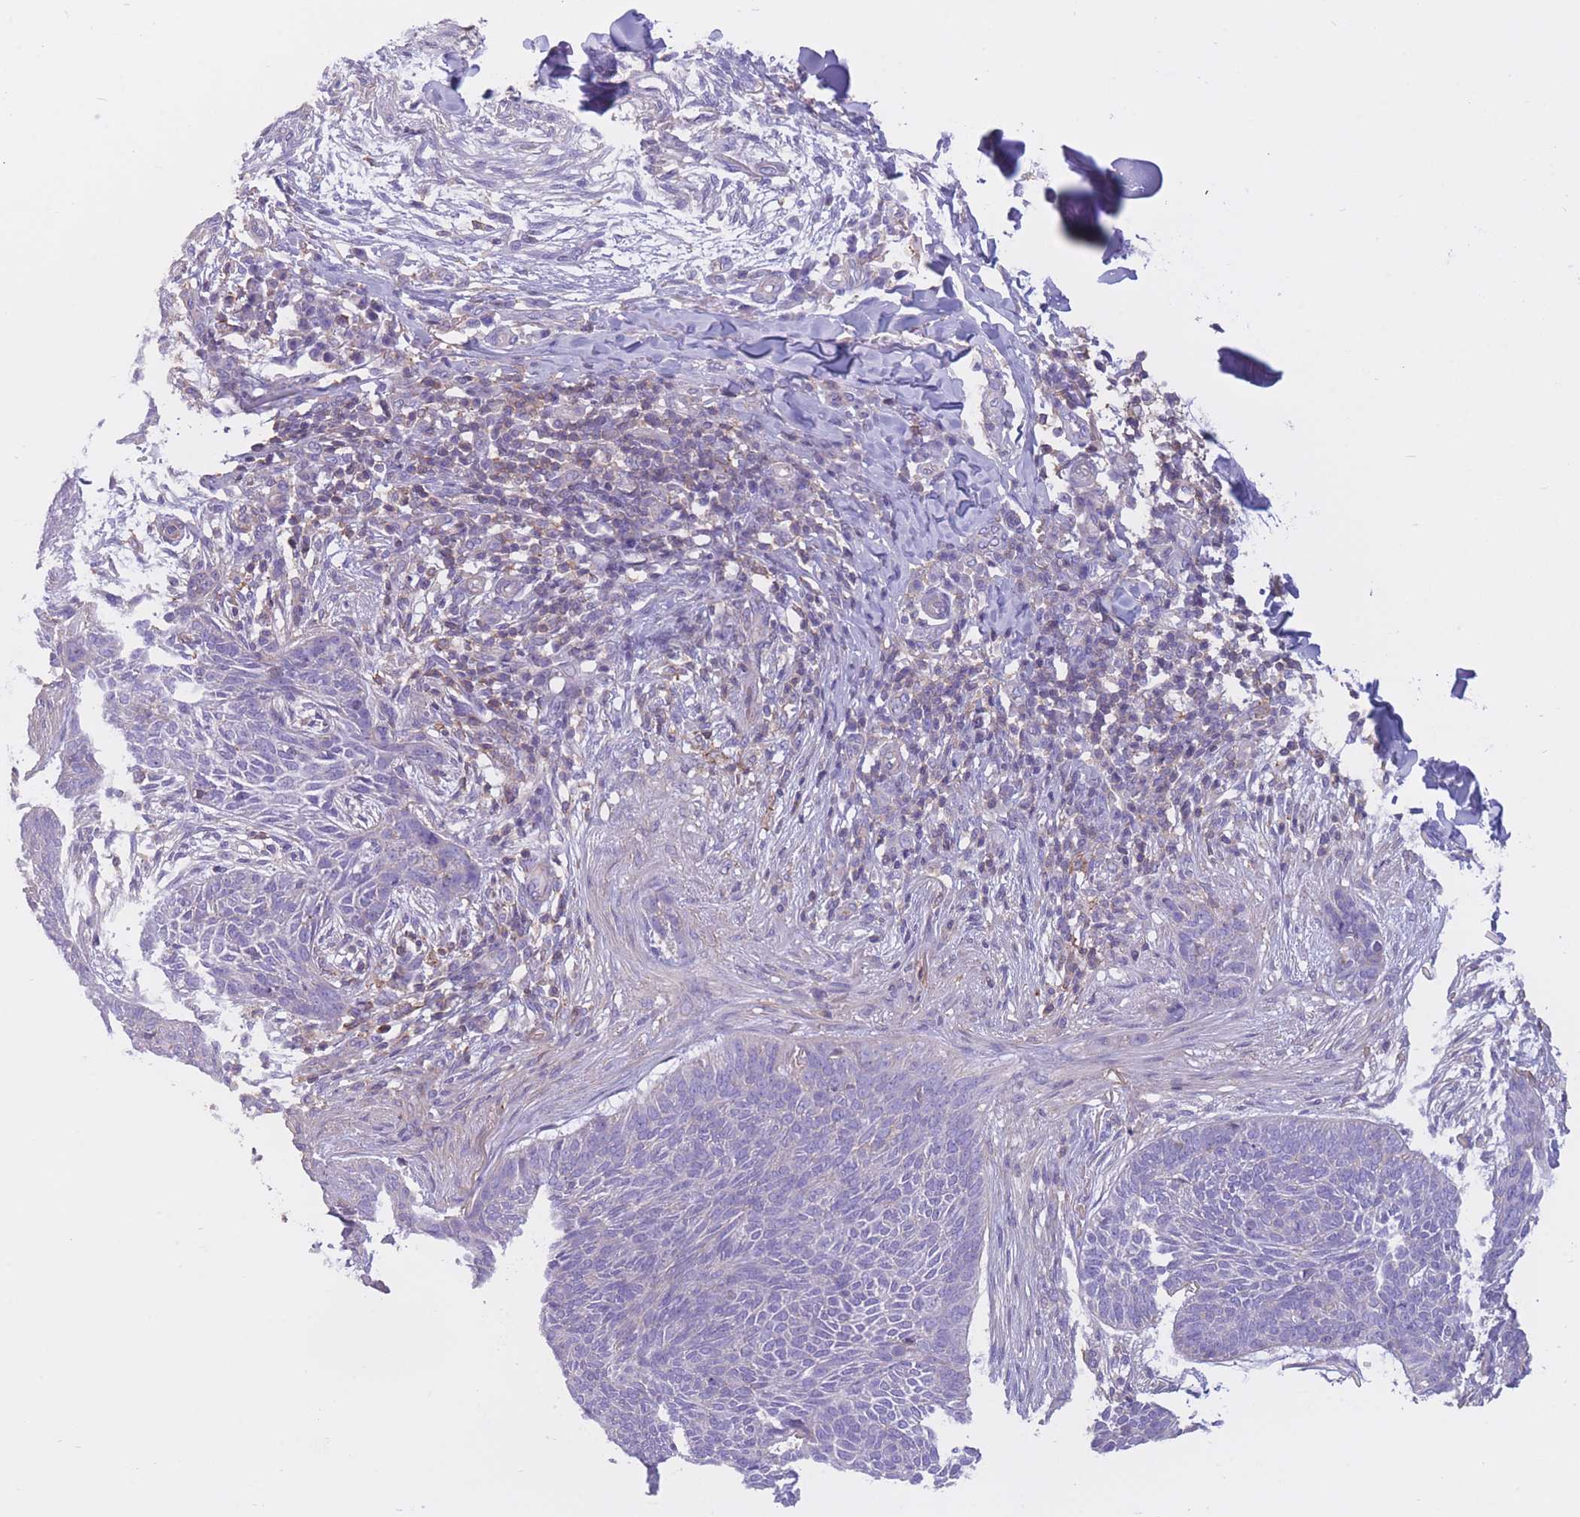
{"staining": {"intensity": "negative", "quantity": "none", "location": "none"}, "tissue": "skin cancer", "cell_type": "Tumor cells", "image_type": "cancer", "snomed": [{"axis": "morphology", "description": "Basal cell carcinoma"}, {"axis": "topography", "description": "Skin"}], "caption": "Image shows no significant protein expression in tumor cells of skin cancer (basal cell carcinoma).", "gene": "PDHA1", "patient": {"sex": "male", "age": 85}}